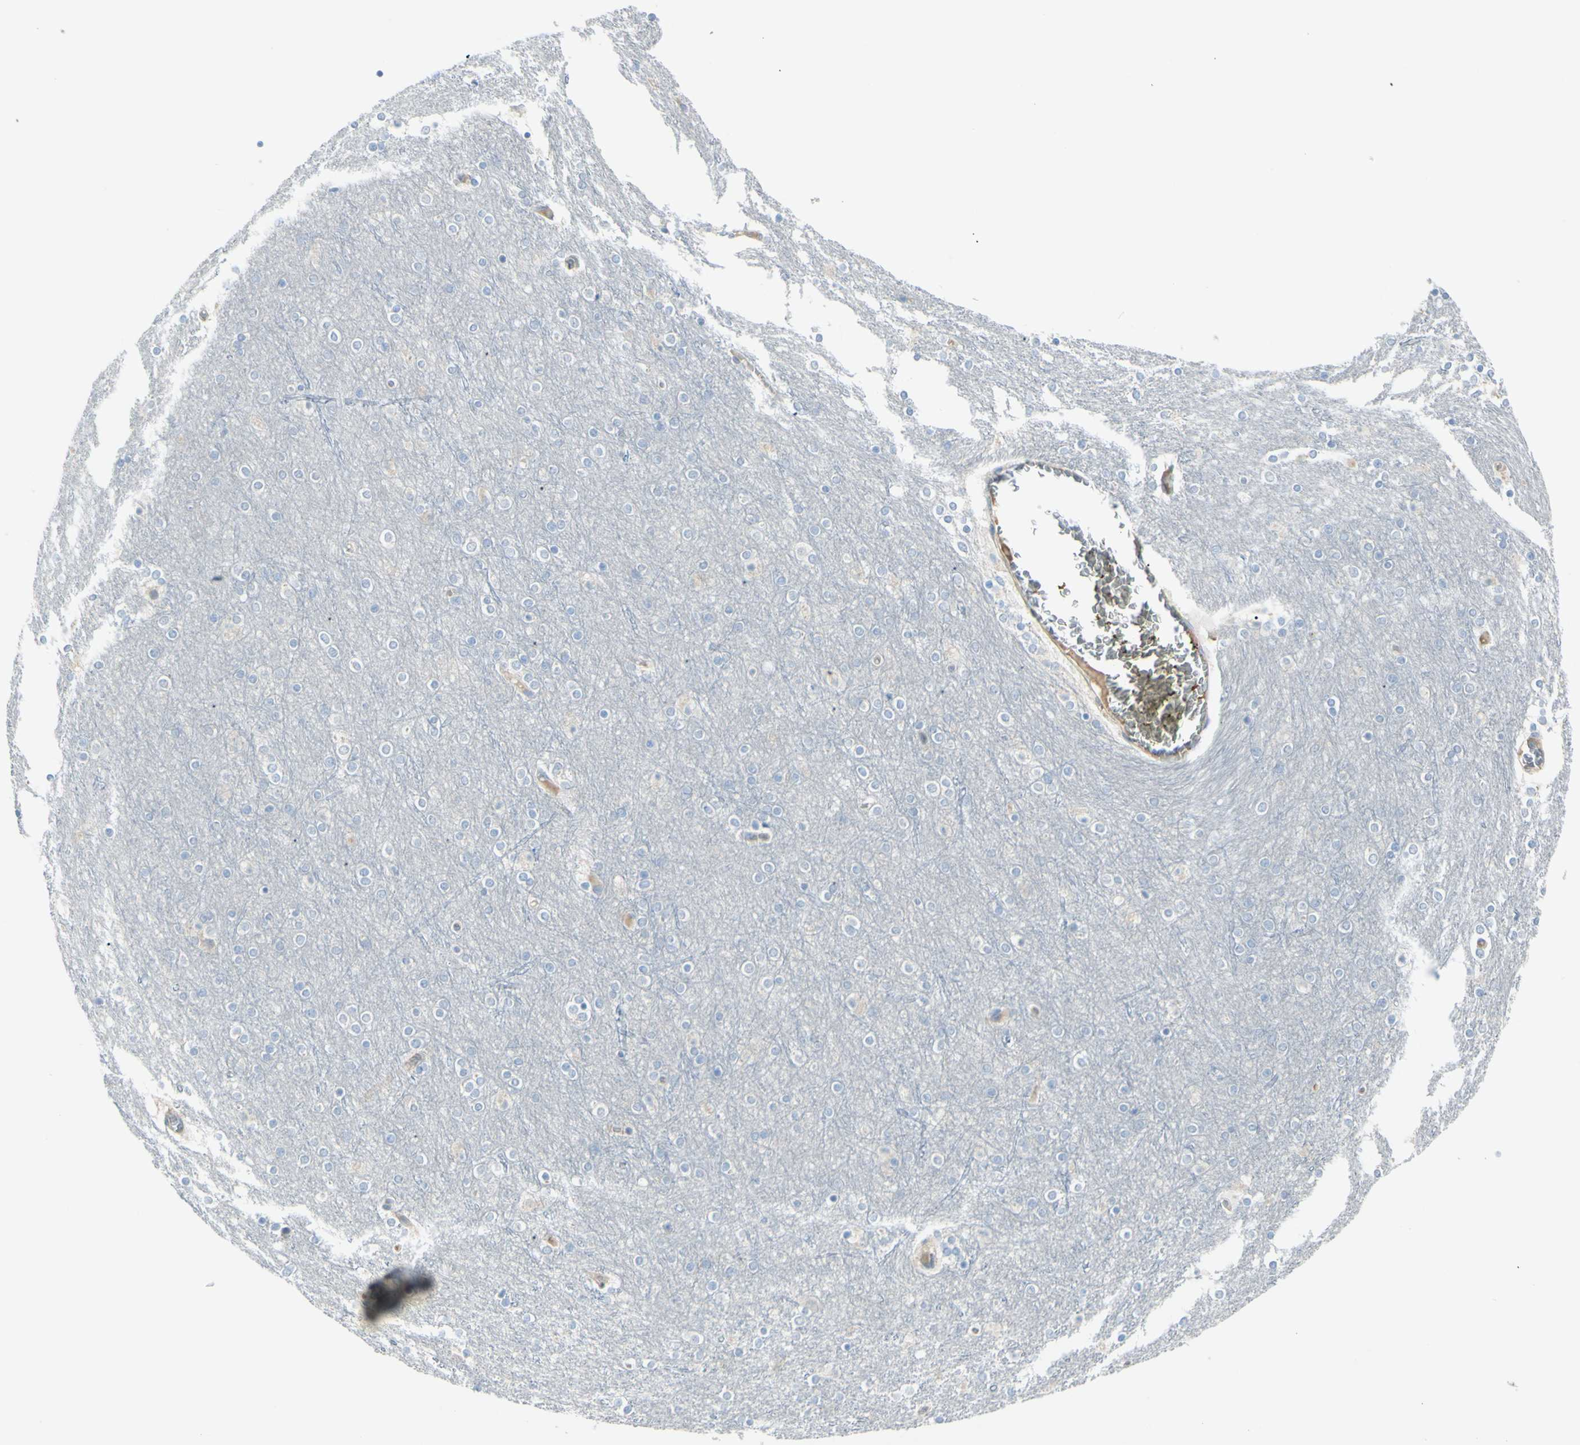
{"staining": {"intensity": "weak", "quantity": ">75%", "location": "cytoplasmic/membranous"}, "tissue": "cerebral cortex", "cell_type": "Endothelial cells", "image_type": "normal", "snomed": [{"axis": "morphology", "description": "Normal tissue, NOS"}, {"axis": "topography", "description": "Cerebral cortex"}], "caption": "Immunohistochemical staining of benign cerebral cortex shows weak cytoplasmic/membranous protein staining in about >75% of endothelial cells.", "gene": "LMTK2", "patient": {"sex": "female", "age": 54}}